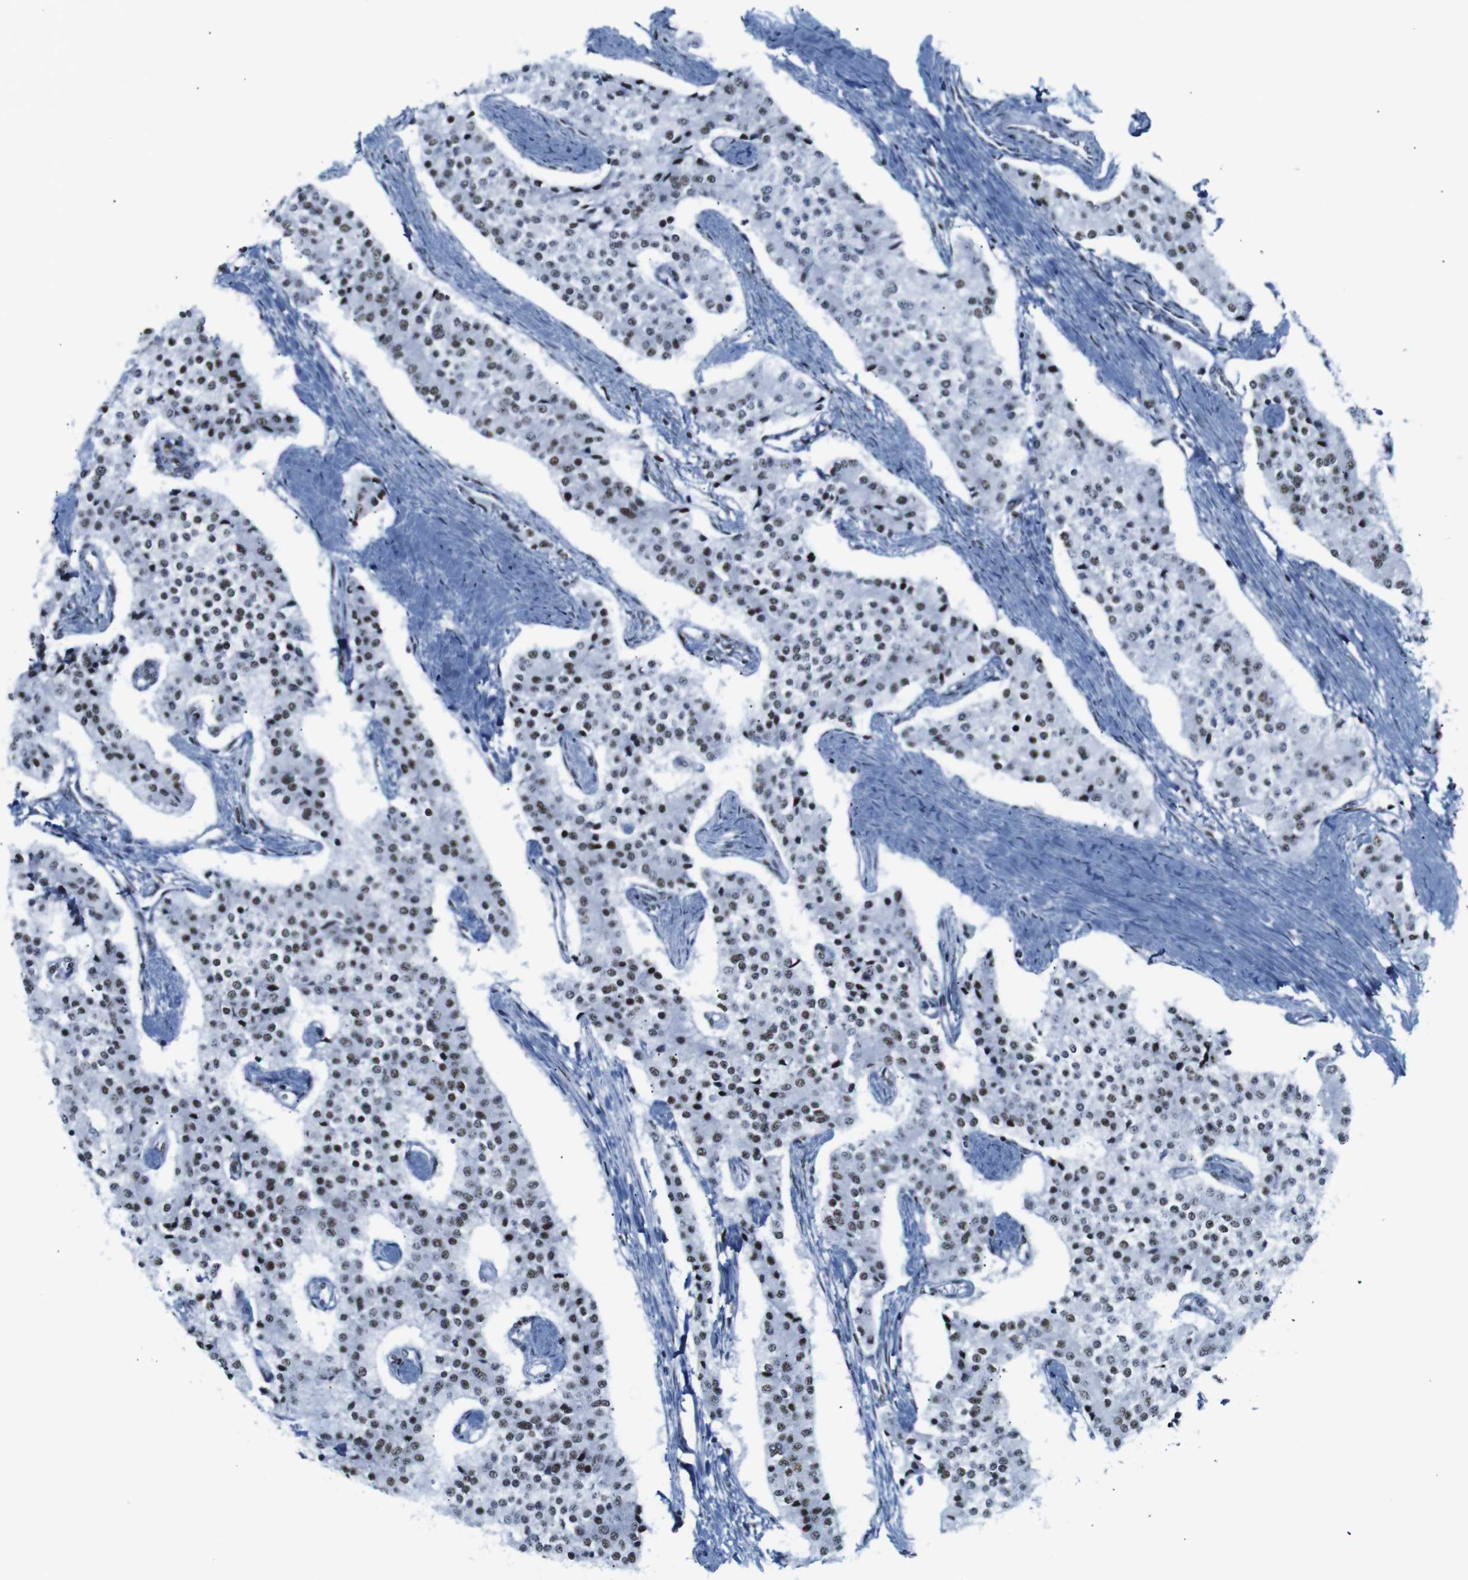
{"staining": {"intensity": "strong", "quantity": "25%-75%", "location": "nuclear"}, "tissue": "carcinoid", "cell_type": "Tumor cells", "image_type": "cancer", "snomed": [{"axis": "morphology", "description": "Carcinoid, malignant, NOS"}, {"axis": "topography", "description": "Colon"}], "caption": "Malignant carcinoid stained with a protein marker displays strong staining in tumor cells.", "gene": "TRA2B", "patient": {"sex": "female", "age": 52}}